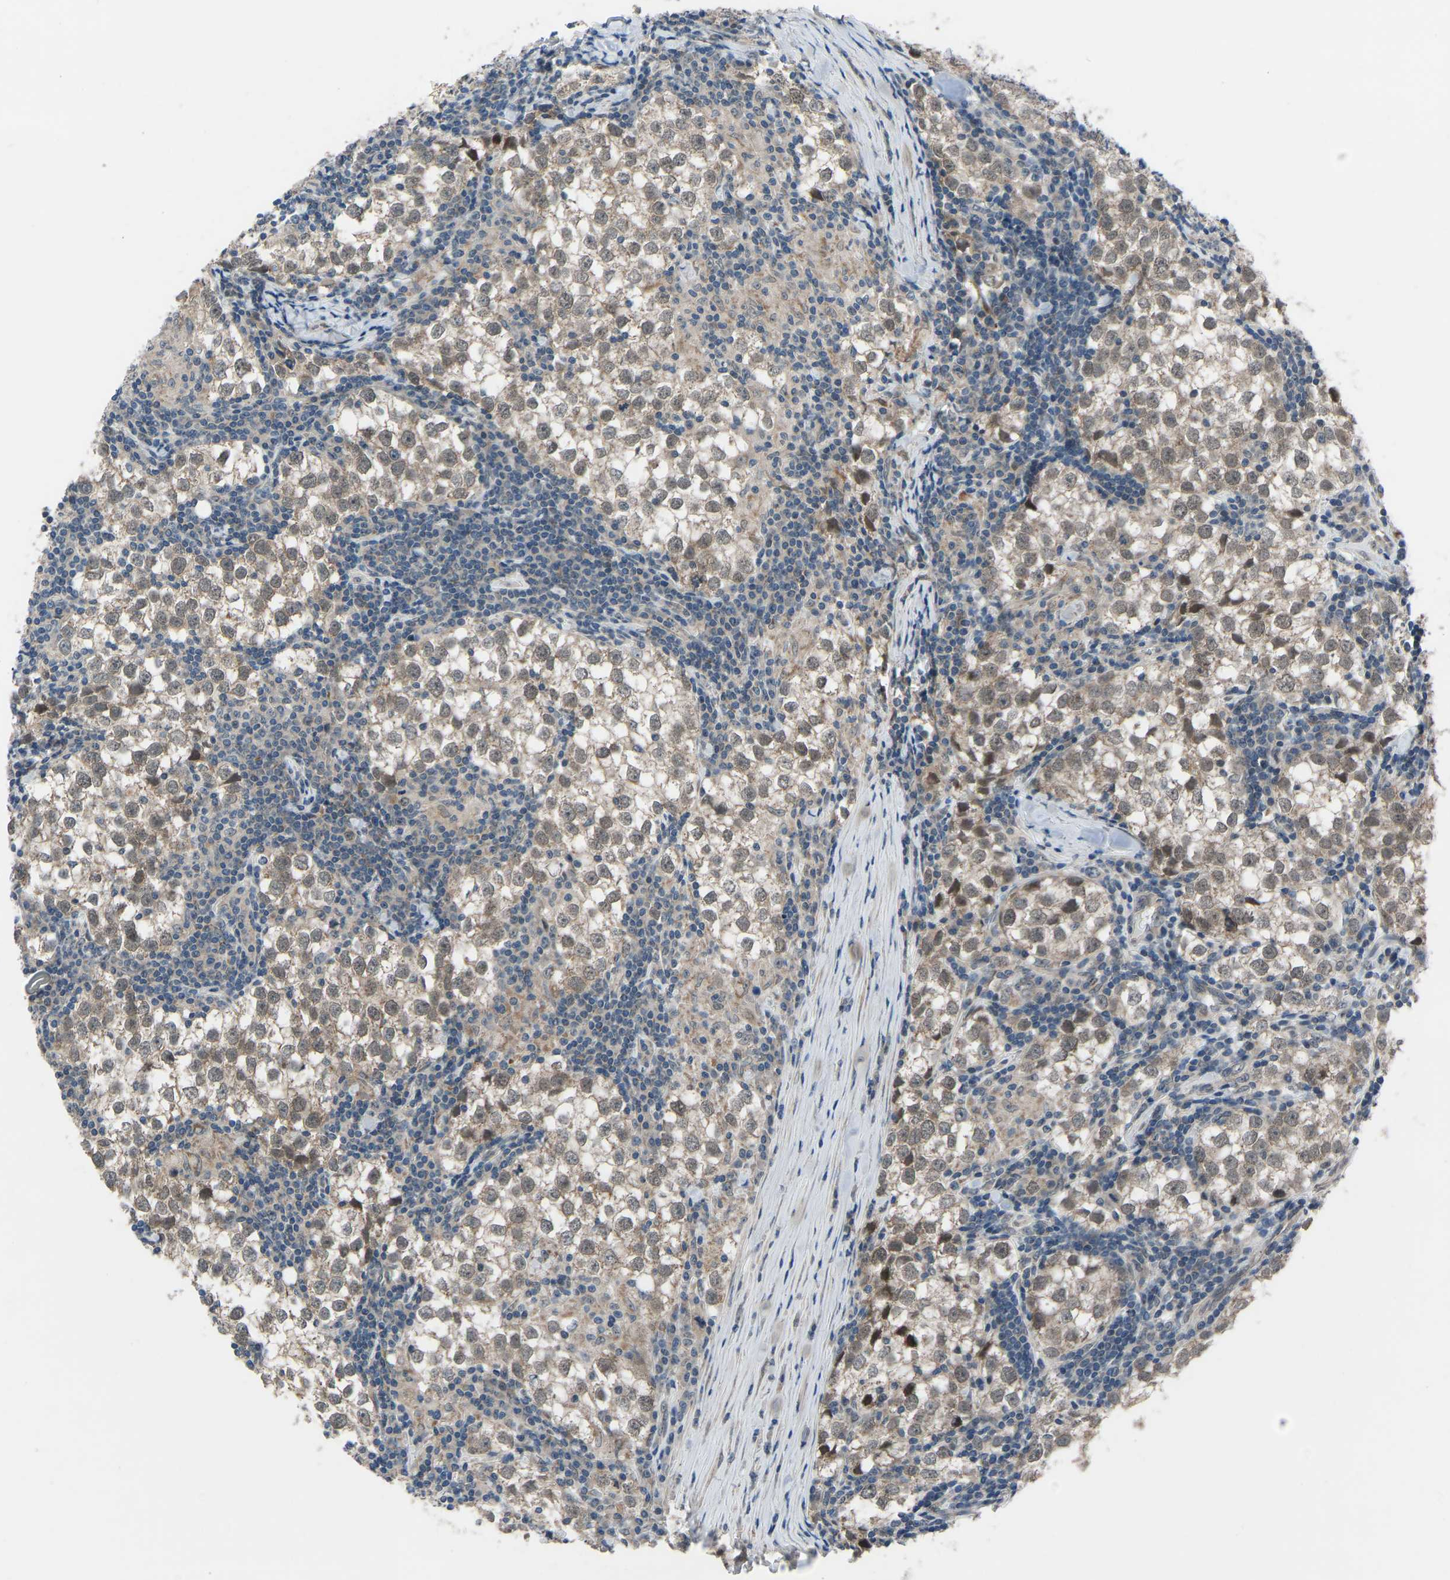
{"staining": {"intensity": "weak", "quantity": ">75%", "location": "cytoplasmic/membranous"}, "tissue": "testis cancer", "cell_type": "Tumor cells", "image_type": "cancer", "snomed": [{"axis": "morphology", "description": "Seminoma, NOS"}, {"axis": "morphology", "description": "Carcinoma, Embryonal, NOS"}, {"axis": "topography", "description": "Testis"}], "caption": "Embryonal carcinoma (testis) stained for a protein exhibits weak cytoplasmic/membranous positivity in tumor cells.", "gene": "CDK2AP1", "patient": {"sex": "male", "age": 36}}